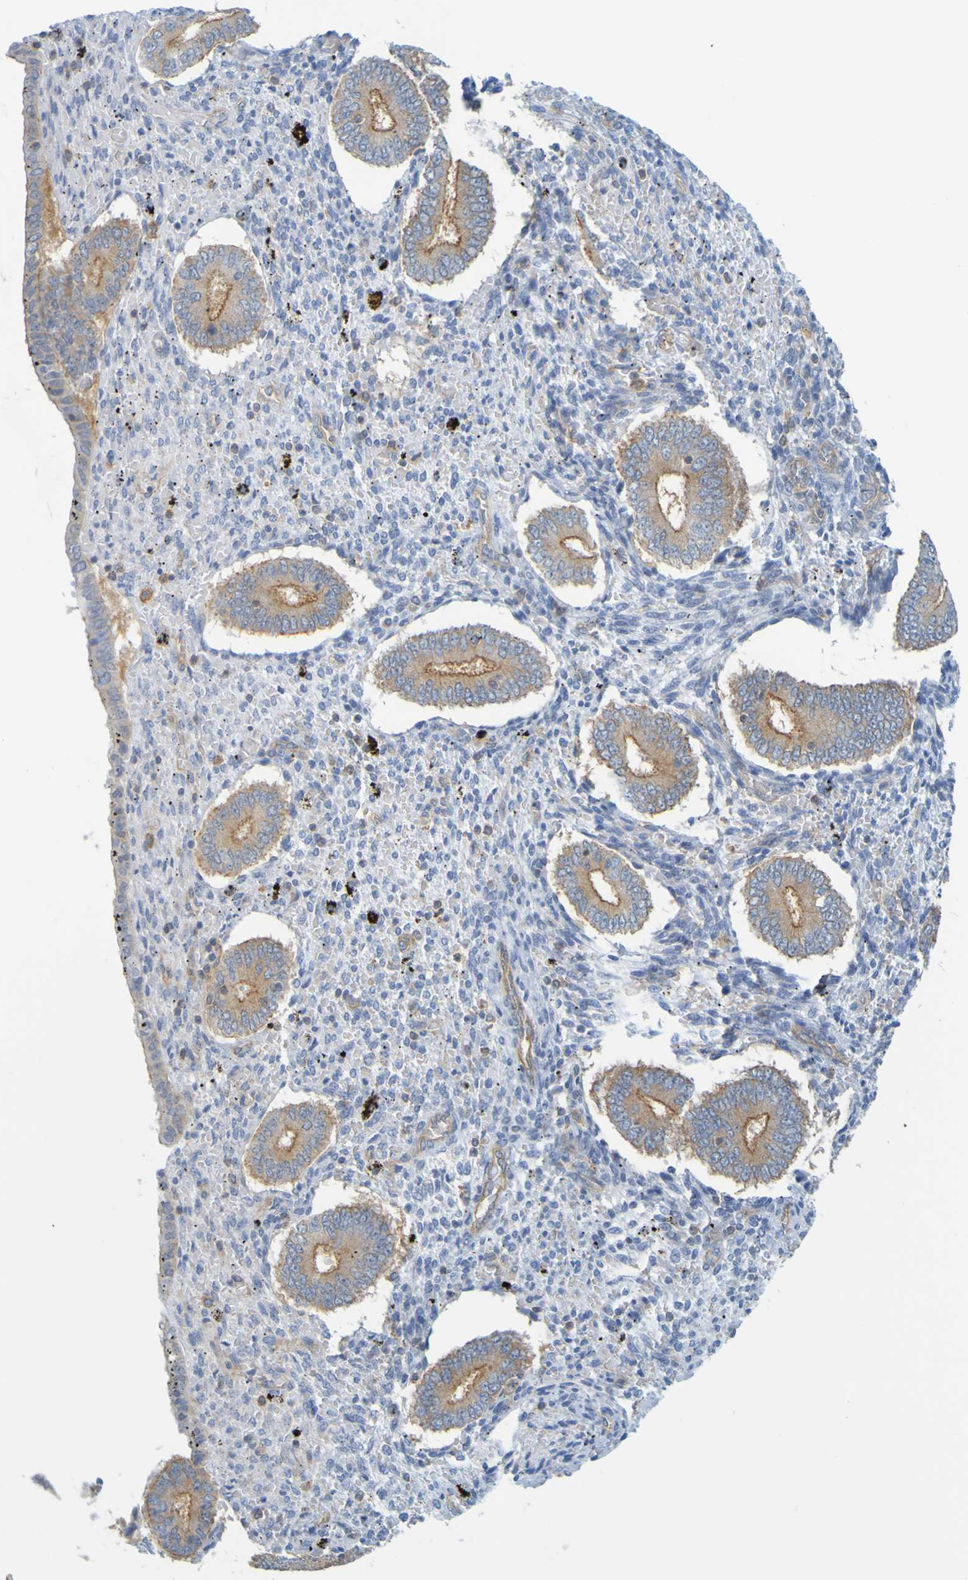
{"staining": {"intensity": "negative", "quantity": "none", "location": "none"}, "tissue": "endometrium", "cell_type": "Cells in endometrial stroma", "image_type": "normal", "snomed": [{"axis": "morphology", "description": "Normal tissue, NOS"}, {"axis": "topography", "description": "Endometrium"}], "caption": "A high-resolution histopathology image shows IHC staining of unremarkable endometrium, which exhibits no significant positivity in cells in endometrial stroma.", "gene": "APPL1", "patient": {"sex": "female", "age": 42}}